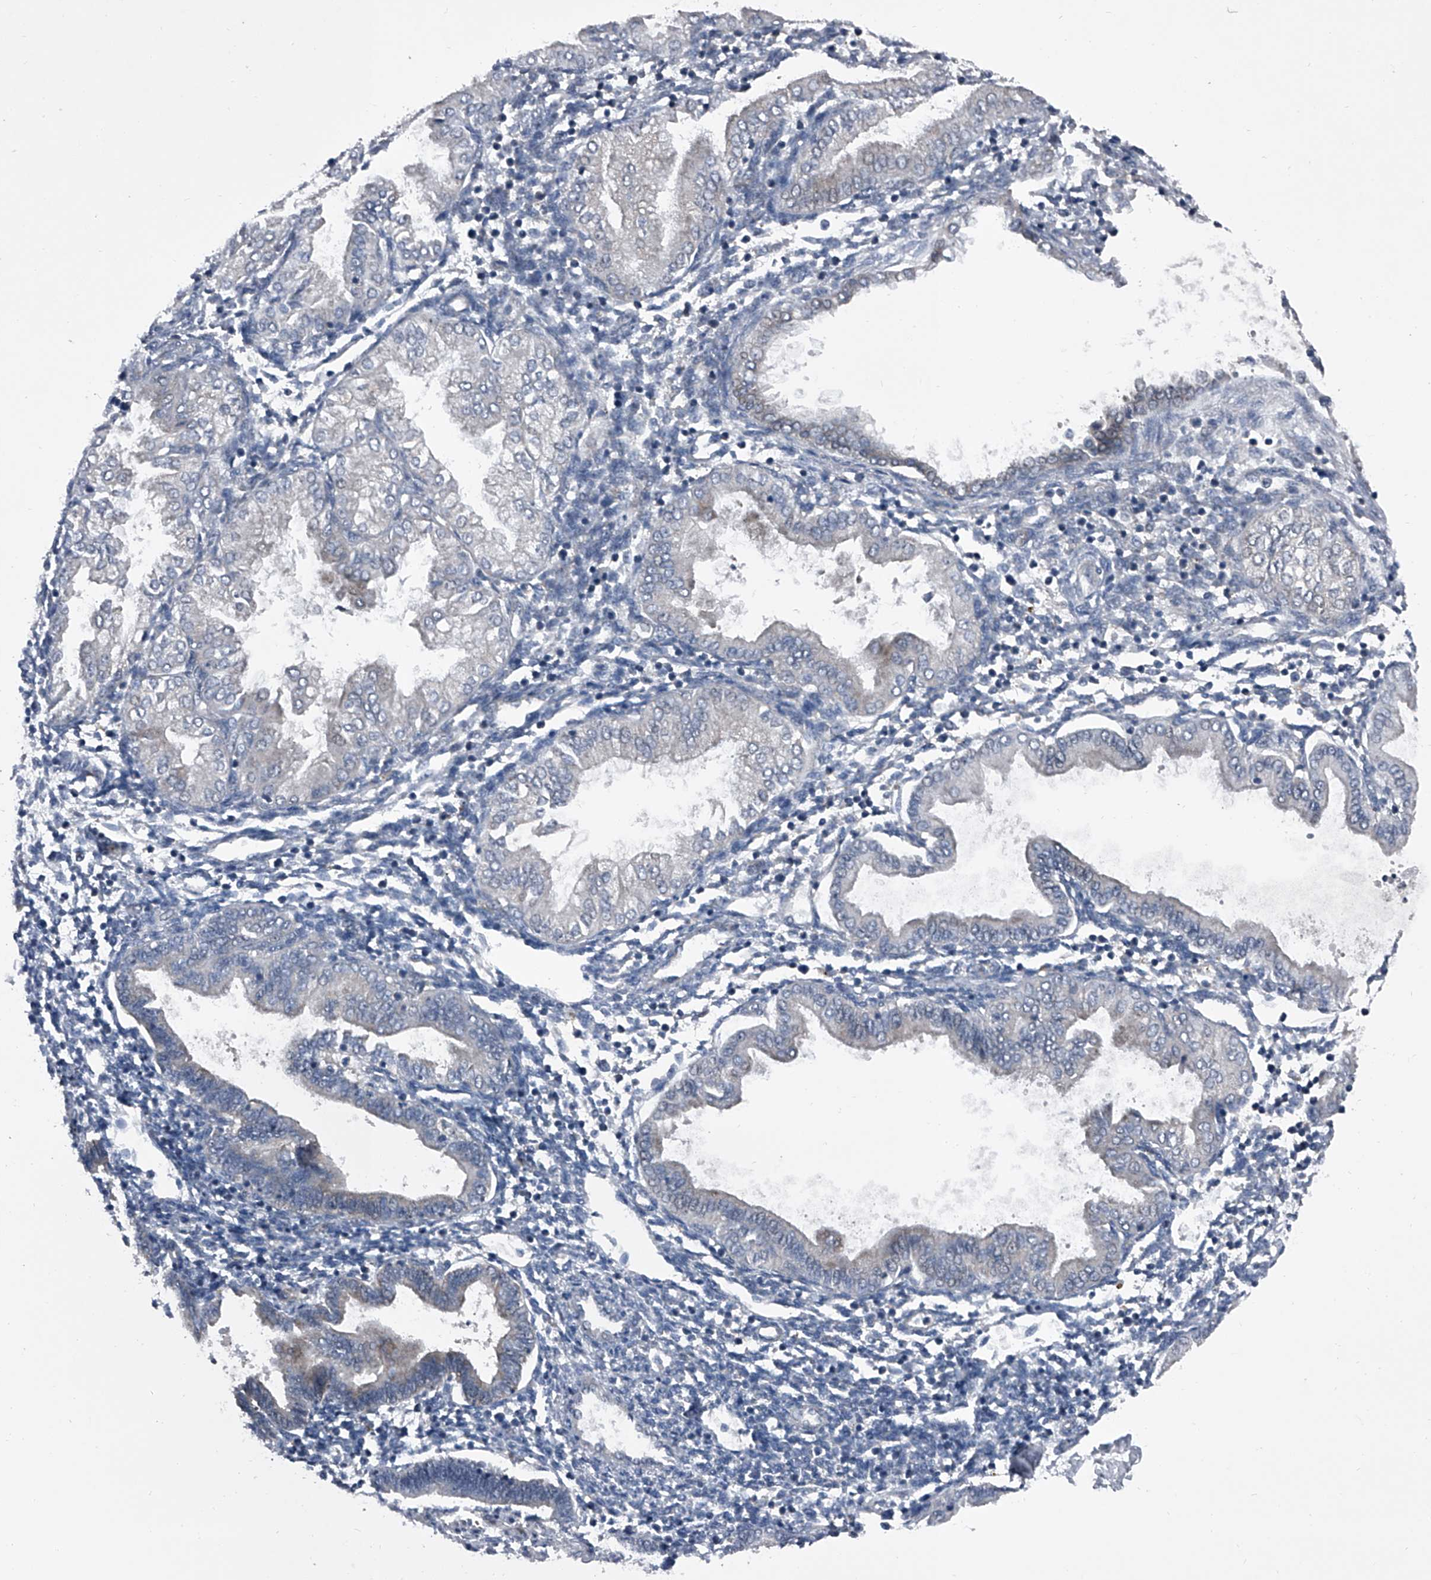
{"staining": {"intensity": "negative", "quantity": "none", "location": "none"}, "tissue": "endometrium", "cell_type": "Cells in endometrial stroma", "image_type": "normal", "snomed": [{"axis": "morphology", "description": "Normal tissue, NOS"}, {"axis": "topography", "description": "Endometrium"}], "caption": "This is an immunohistochemistry (IHC) histopathology image of benign endometrium. There is no staining in cells in endometrial stroma.", "gene": "ELK4", "patient": {"sex": "female", "age": 53}}